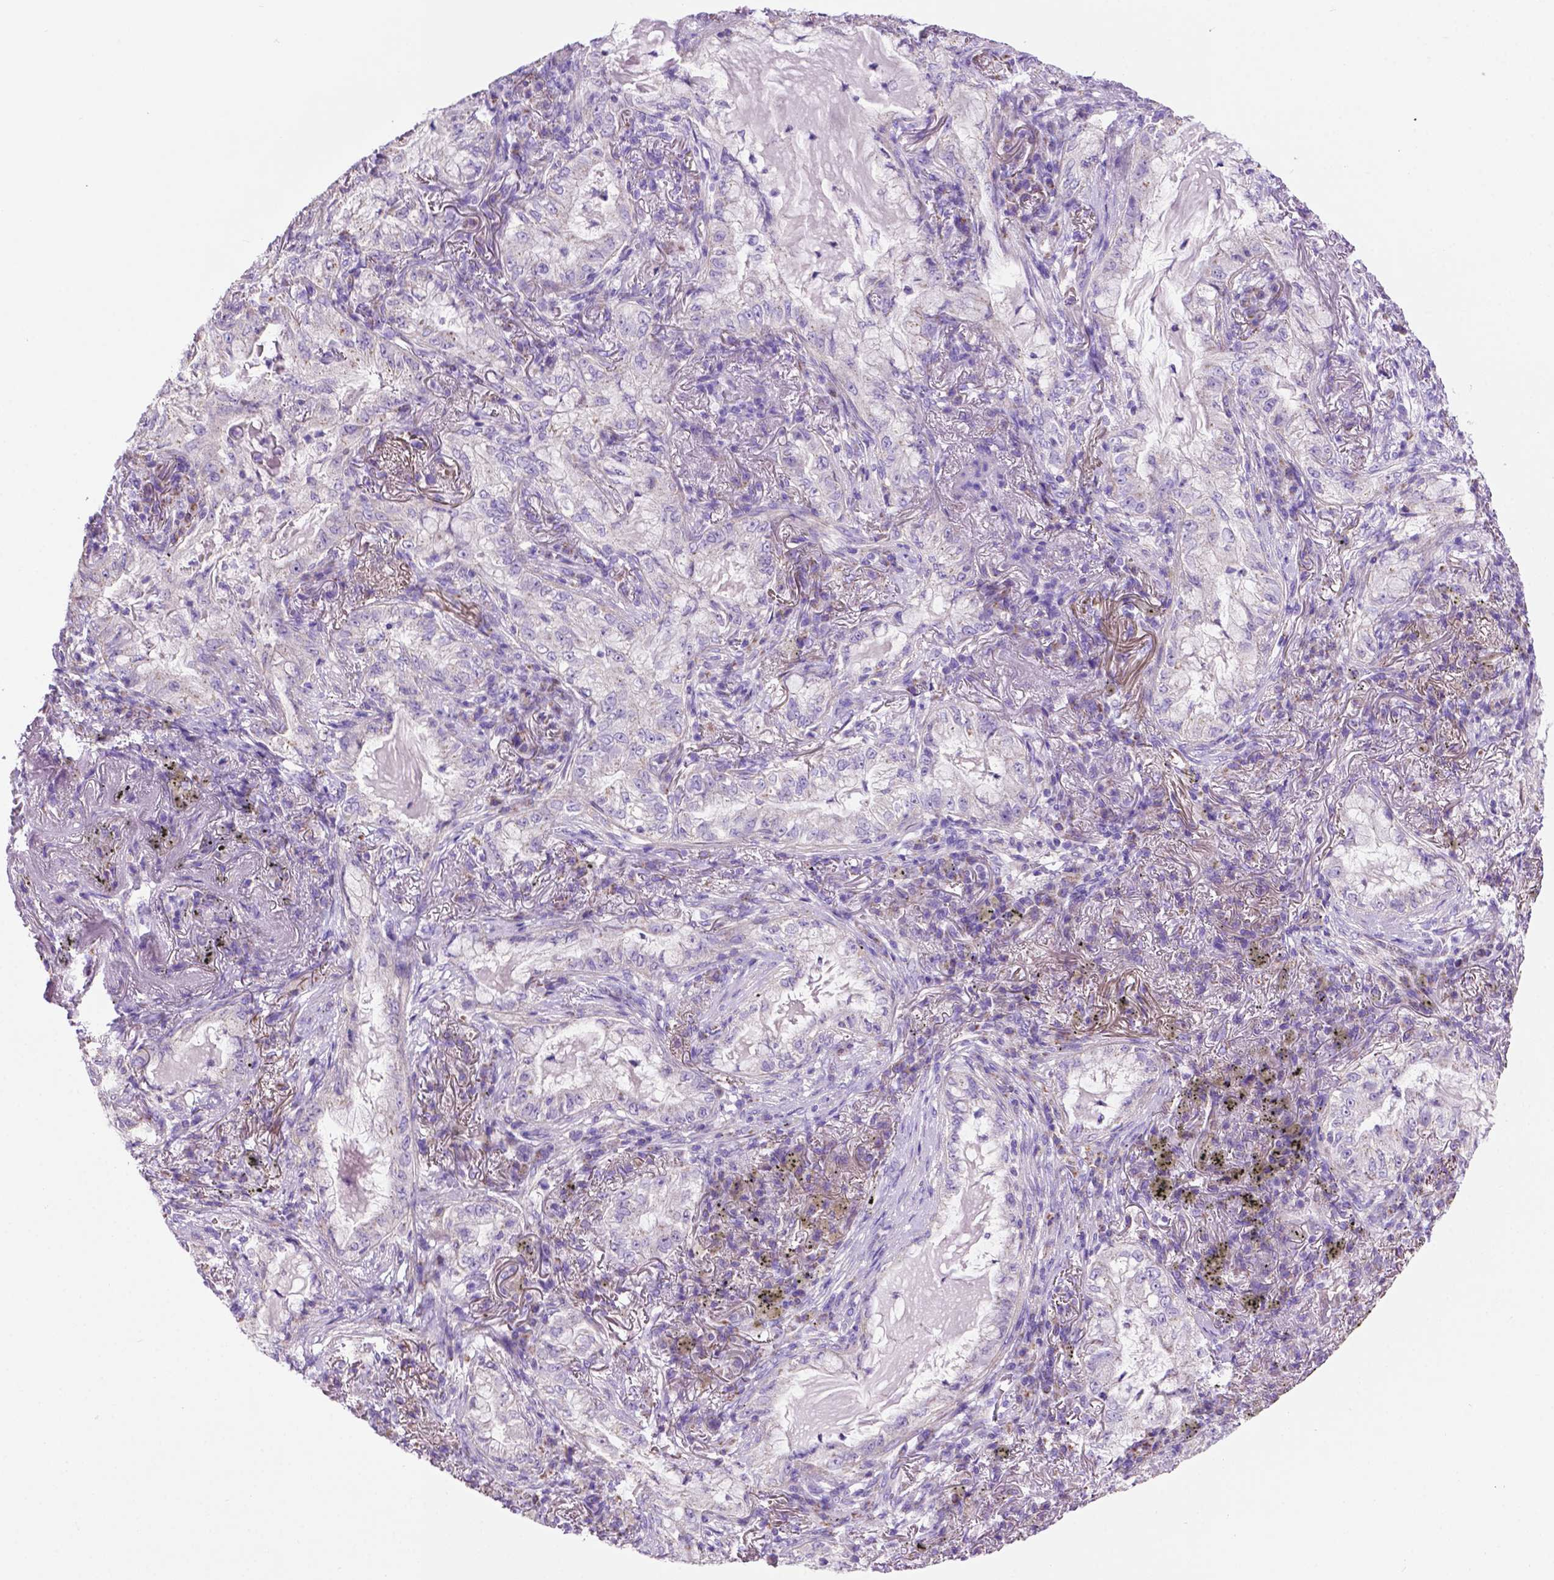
{"staining": {"intensity": "negative", "quantity": "none", "location": "none"}, "tissue": "lung cancer", "cell_type": "Tumor cells", "image_type": "cancer", "snomed": [{"axis": "morphology", "description": "Adenocarcinoma, NOS"}, {"axis": "topography", "description": "Lung"}], "caption": "Lung adenocarcinoma stained for a protein using immunohistochemistry shows no expression tumor cells.", "gene": "PHYHIP", "patient": {"sex": "female", "age": 73}}